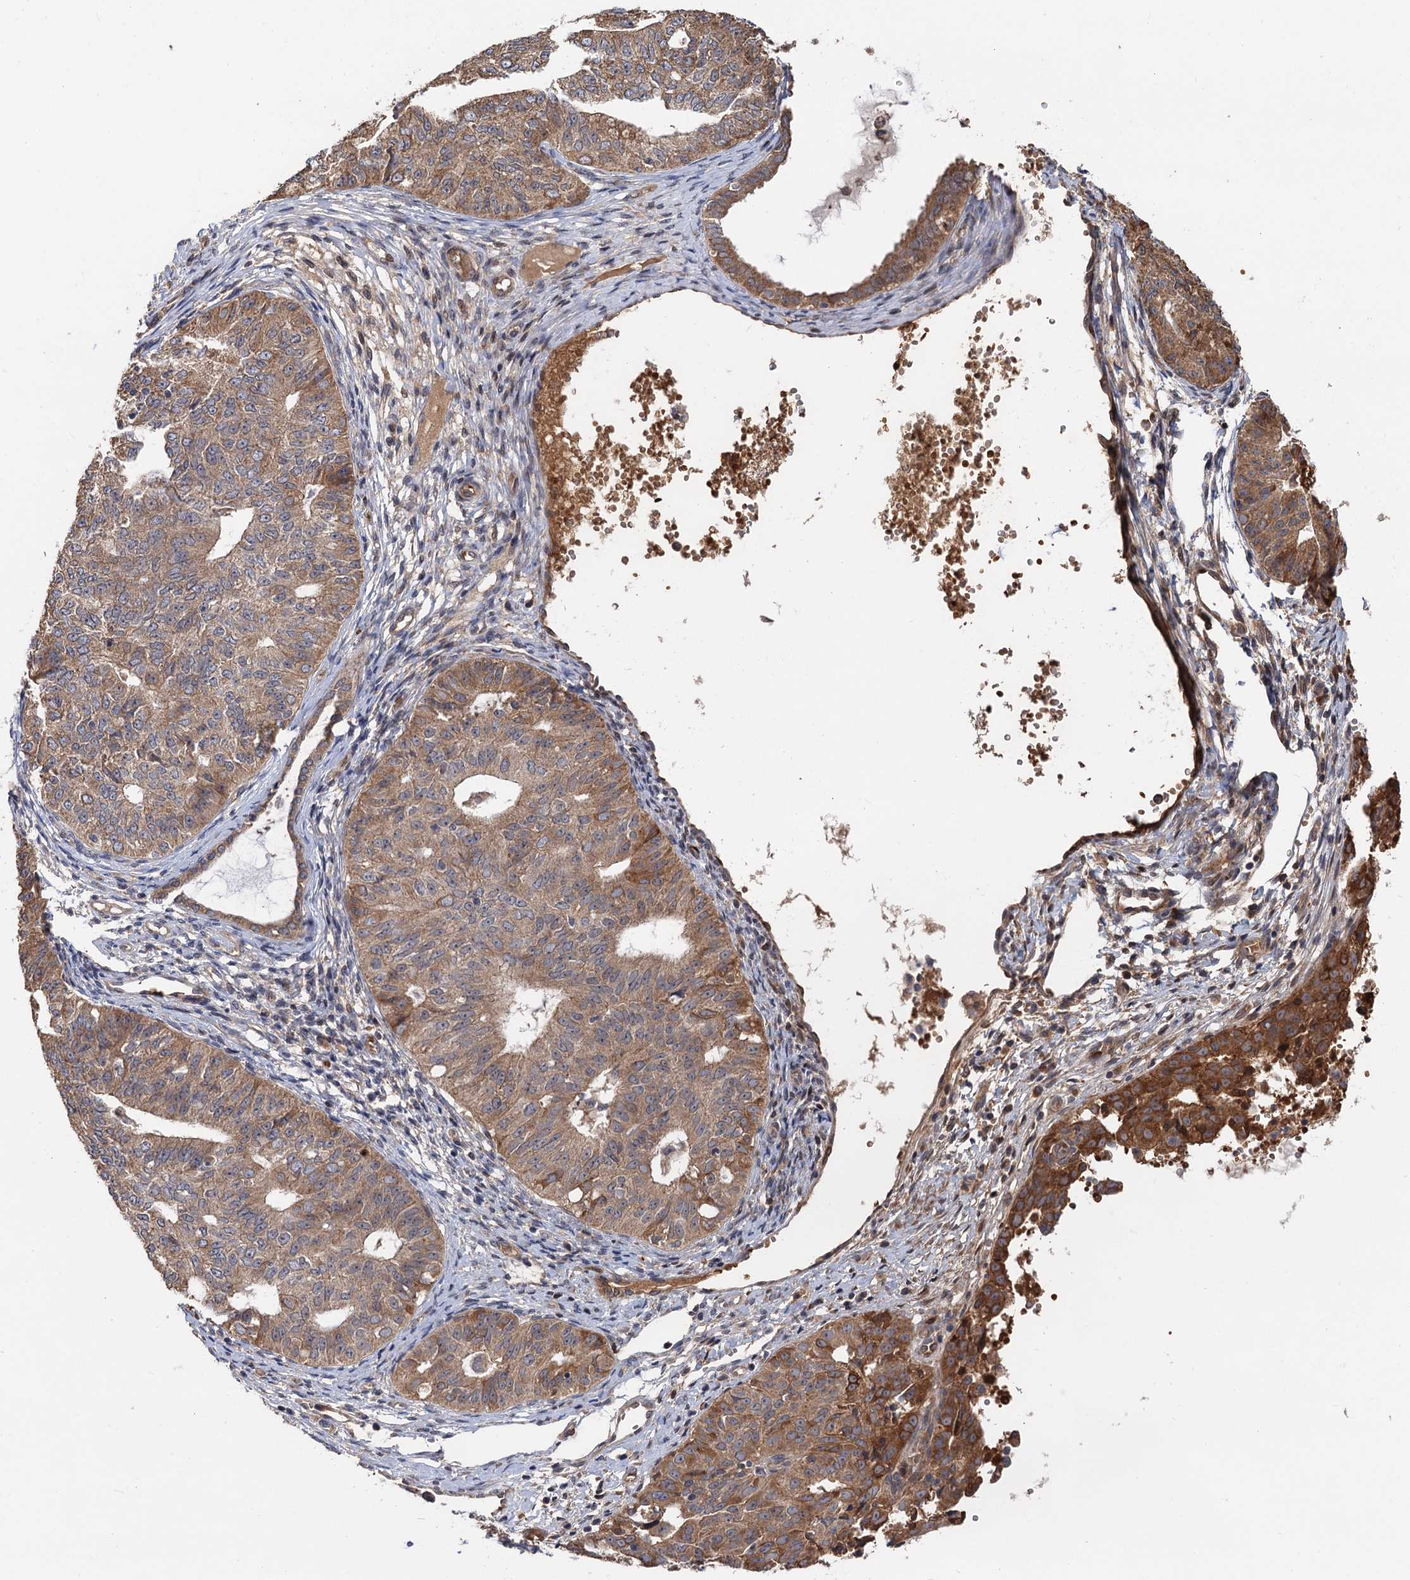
{"staining": {"intensity": "moderate", "quantity": ">75%", "location": "cytoplasmic/membranous"}, "tissue": "endometrial cancer", "cell_type": "Tumor cells", "image_type": "cancer", "snomed": [{"axis": "morphology", "description": "Adenocarcinoma, NOS"}, {"axis": "topography", "description": "Endometrium"}], "caption": "The immunohistochemical stain shows moderate cytoplasmic/membranous positivity in tumor cells of endometrial adenocarcinoma tissue. (brown staining indicates protein expression, while blue staining denotes nuclei).", "gene": "SNX32", "patient": {"sex": "female", "age": 32}}